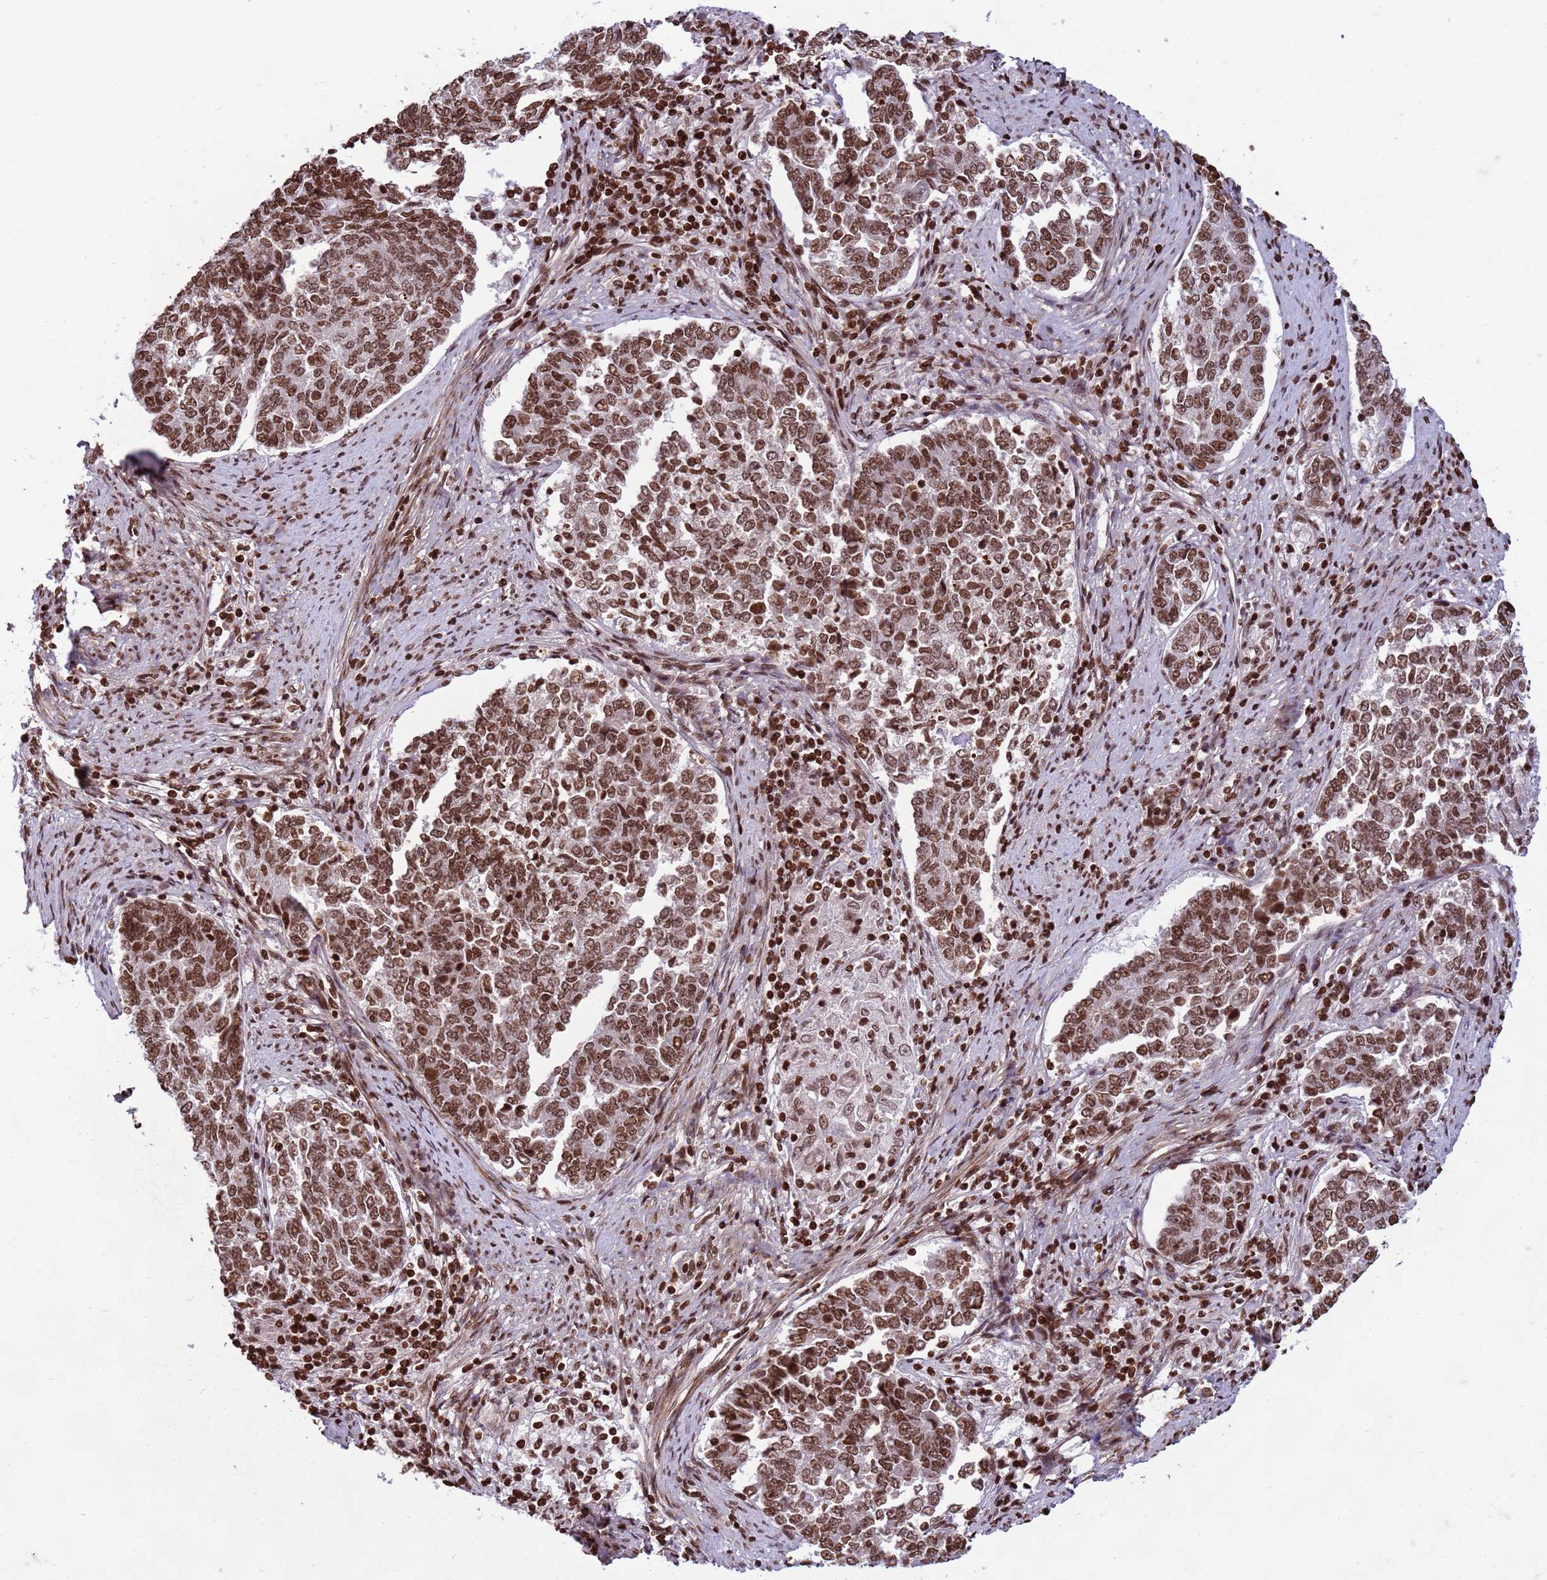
{"staining": {"intensity": "strong", "quantity": ">75%", "location": "nuclear"}, "tissue": "endometrial cancer", "cell_type": "Tumor cells", "image_type": "cancer", "snomed": [{"axis": "morphology", "description": "Adenocarcinoma, NOS"}, {"axis": "topography", "description": "Endometrium"}], "caption": "Protein expression analysis of human endometrial adenocarcinoma reveals strong nuclear staining in approximately >75% of tumor cells. (IHC, brightfield microscopy, high magnification).", "gene": "H3-3B", "patient": {"sex": "female", "age": 80}}